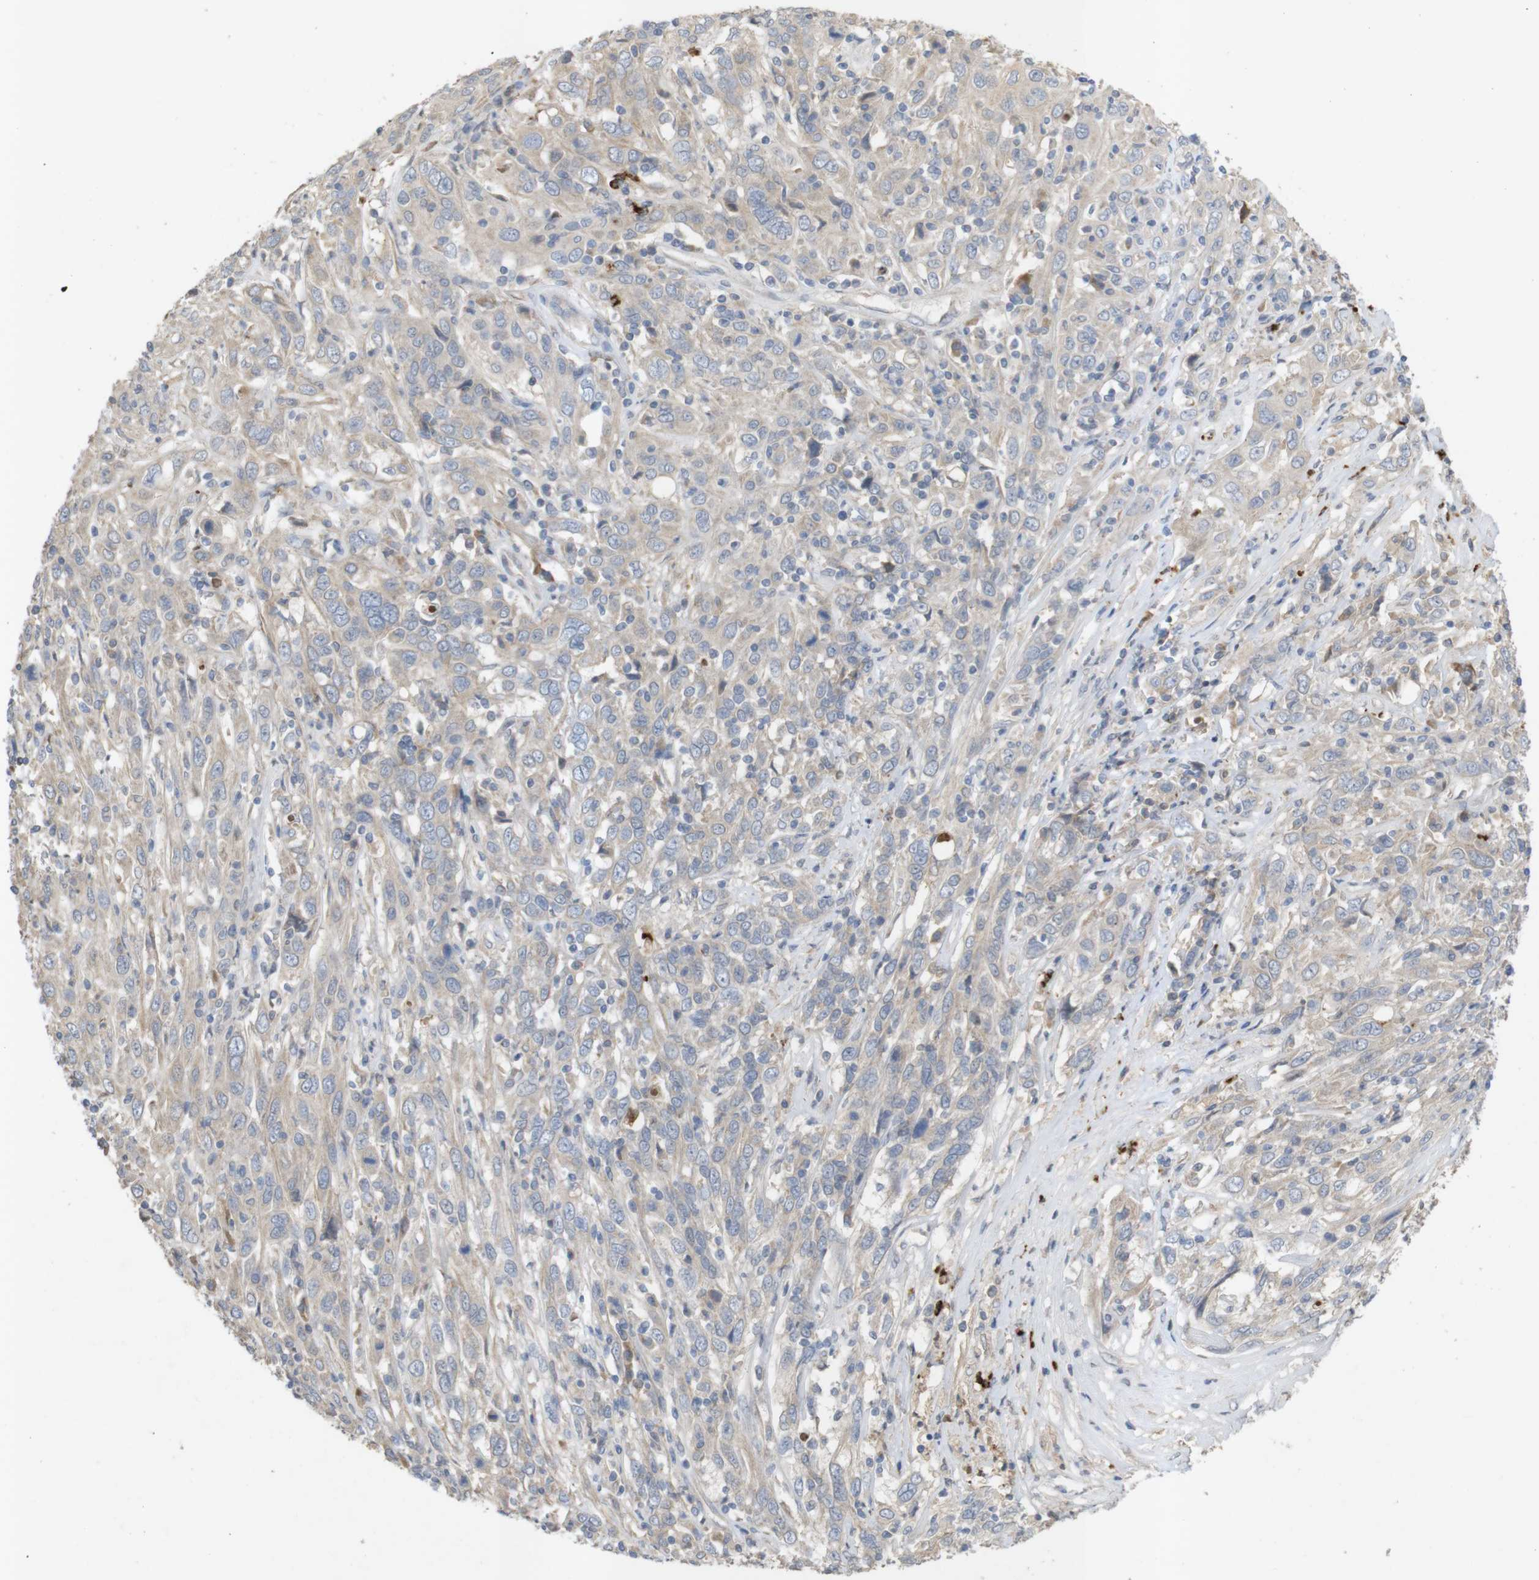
{"staining": {"intensity": "weak", "quantity": "25%-75%", "location": "cytoplasmic/membranous"}, "tissue": "cervical cancer", "cell_type": "Tumor cells", "image_type": "cancer", "snomed": [{"axis": "morphology", "description": "Squamous cell carcinoma, NOS"}, {"axis": "topography", "description": "Cervix"}], "caption": "This is a micrograph of IHC staining of squamous cell carcinoma (cervical), which shows weak expression in the cytoplasmic/membranous of tumor cells.", "gene": "TSPAN14", "patient": {"sex": "female", "age": 46}}